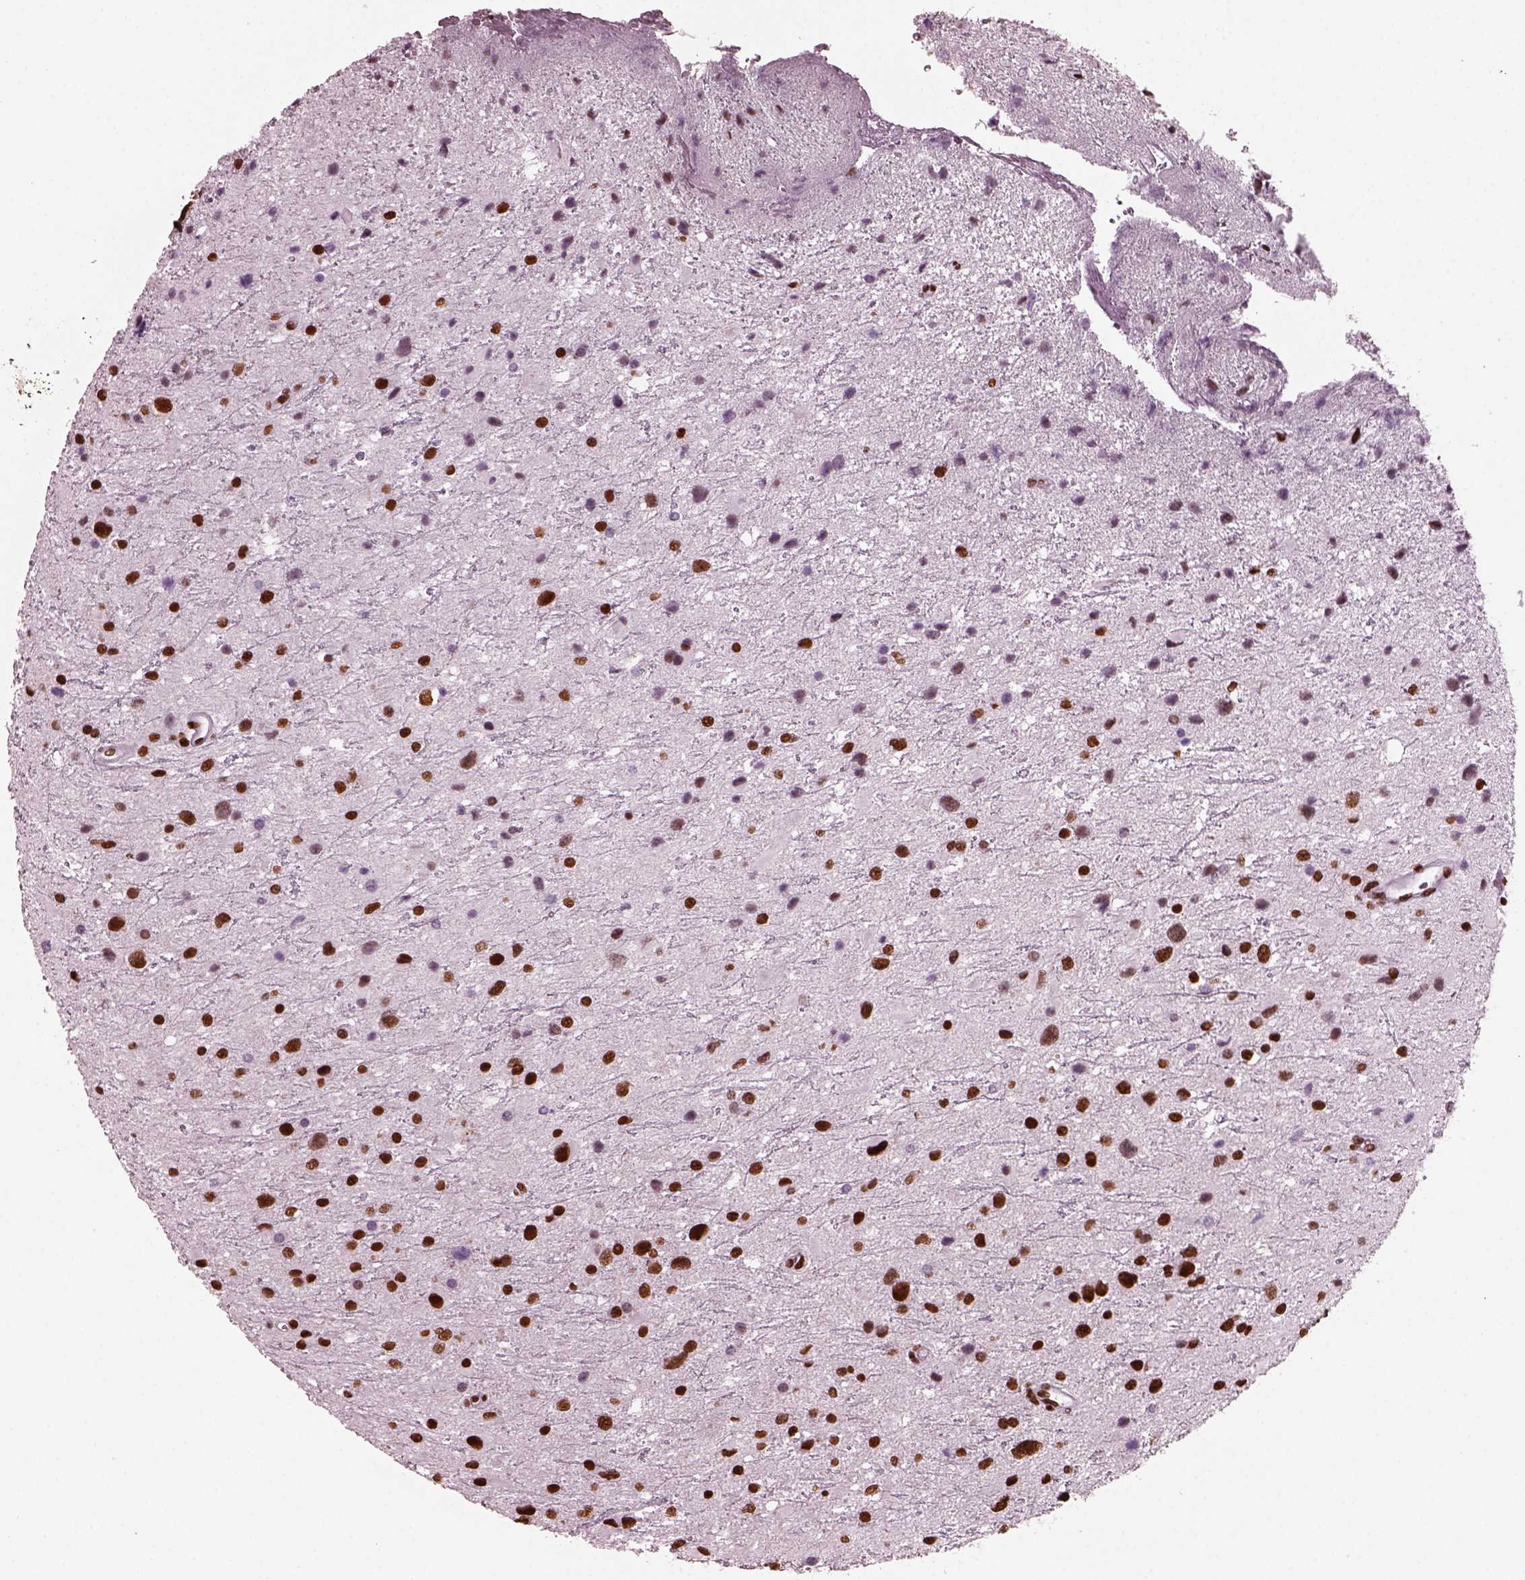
{"staining": {"intensity": "strong", "quantity": ">75%", "location": "nuclear"}, "tissue": "glioma", "cell_type": "Tumor cells", "image_type": "cancer", "snomed": [{"axis": "morphology", "description": "Glioma, malignant, Low grade"}, {"axis": "topography", "description": "Brain"}], "caption": "Strong nuclear expression for a protein is identified in about >75% of tumor cells of glioma using IHC.", "gene": "CBFA2T3", "patient": {"sex": "female", "age": 32}}